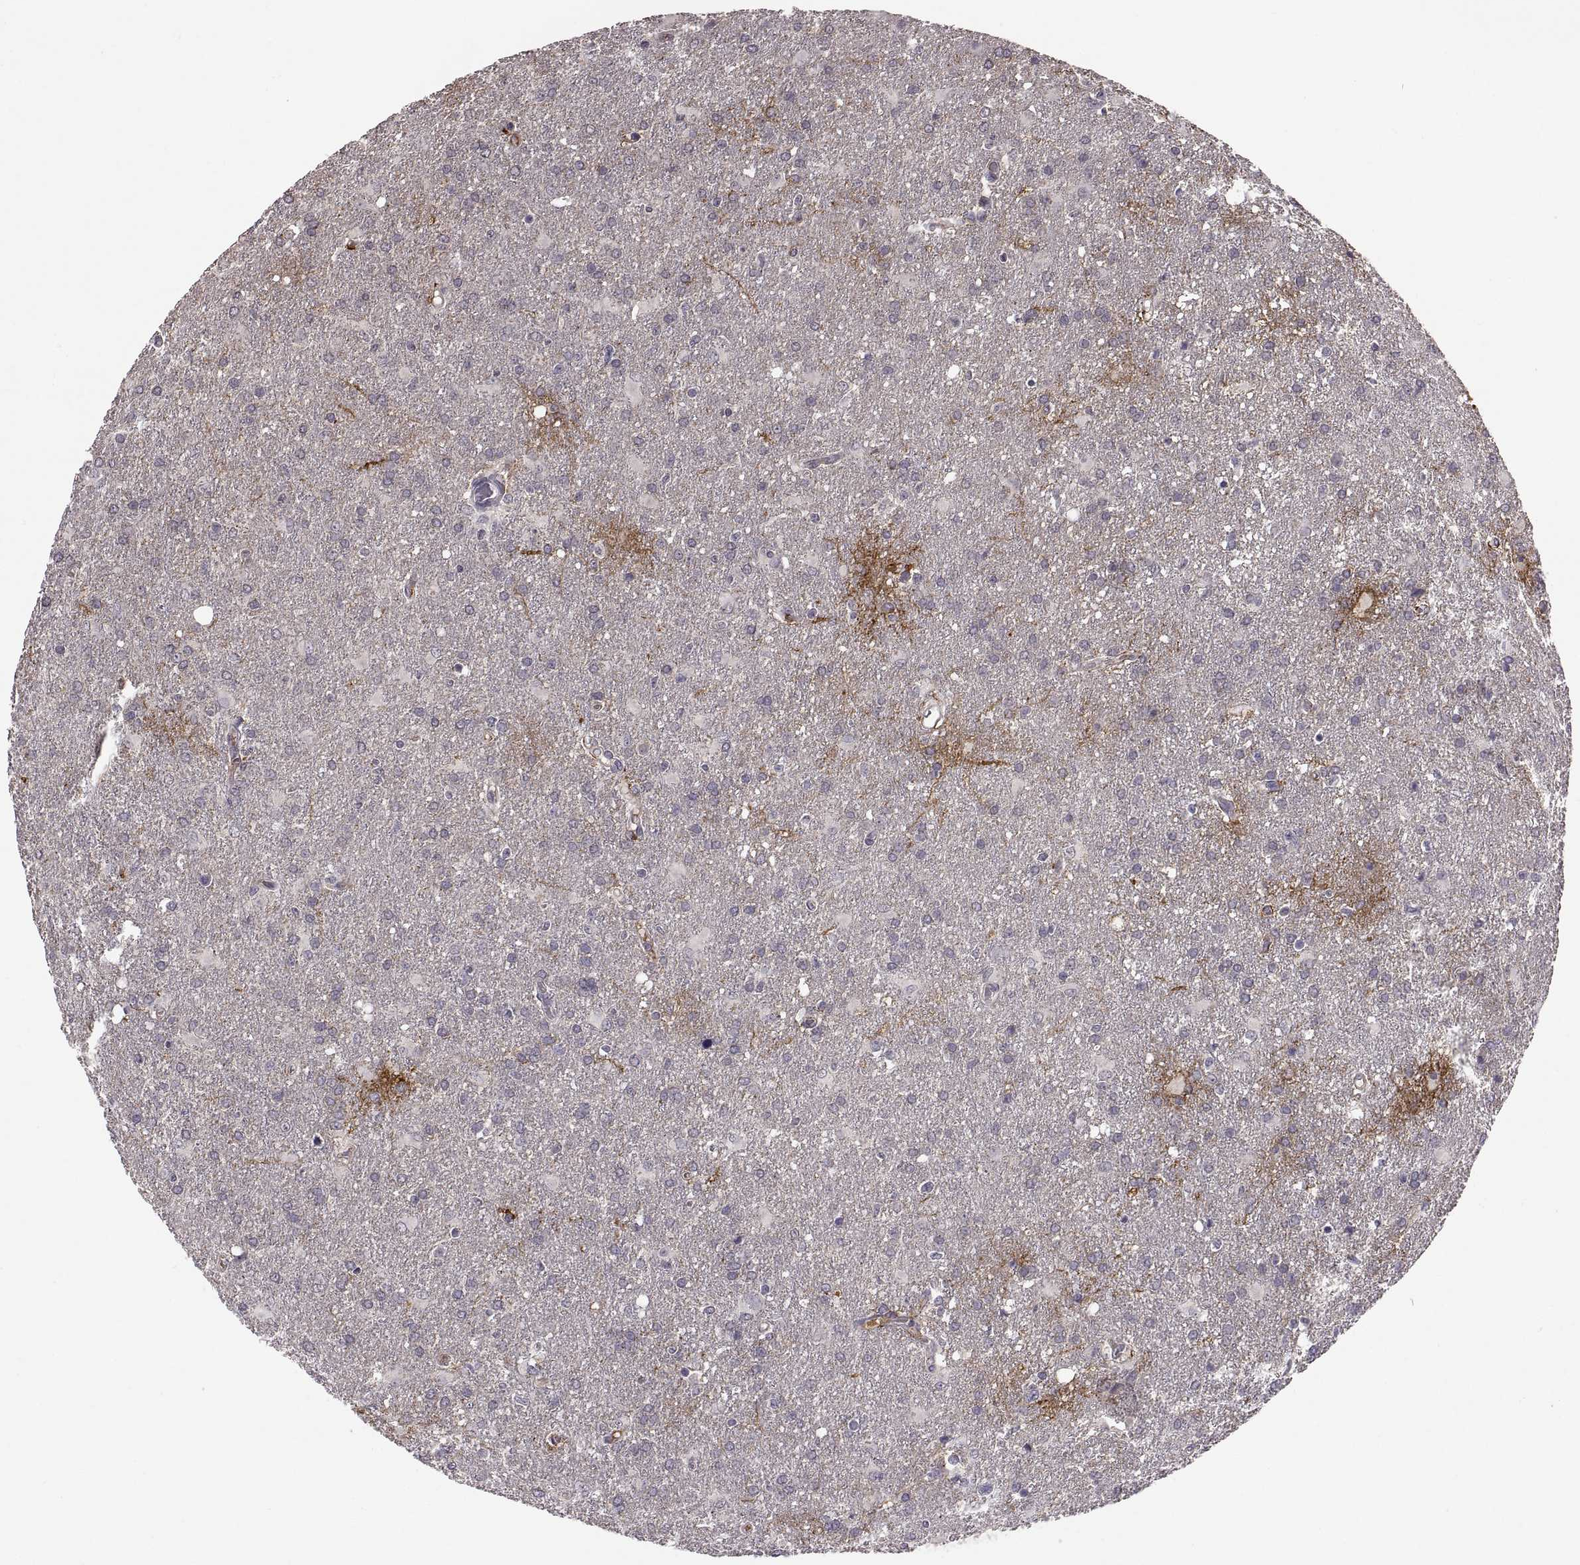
{"staining": {"intensity": "negative", "quantity": "none", "location": "none"}, "tissue": "glioma", "cell_type": "Tumor cells", "image_type": "cancer", "snomed": [{"axis": "morphology", "description": "Glioma, malignant, High grade"}, {"axis": "topography", "description": "Brain"}], "caption": "Immunohistochemical staining of human malignant glioma (high-grade) exhibits no significant staining in tumor cells. (Immunohistochemistry (ihc), brightfield microscopy, high magnification).", "gene": "NMNAT2", "patient": {"sex": "male", "age": 68}}